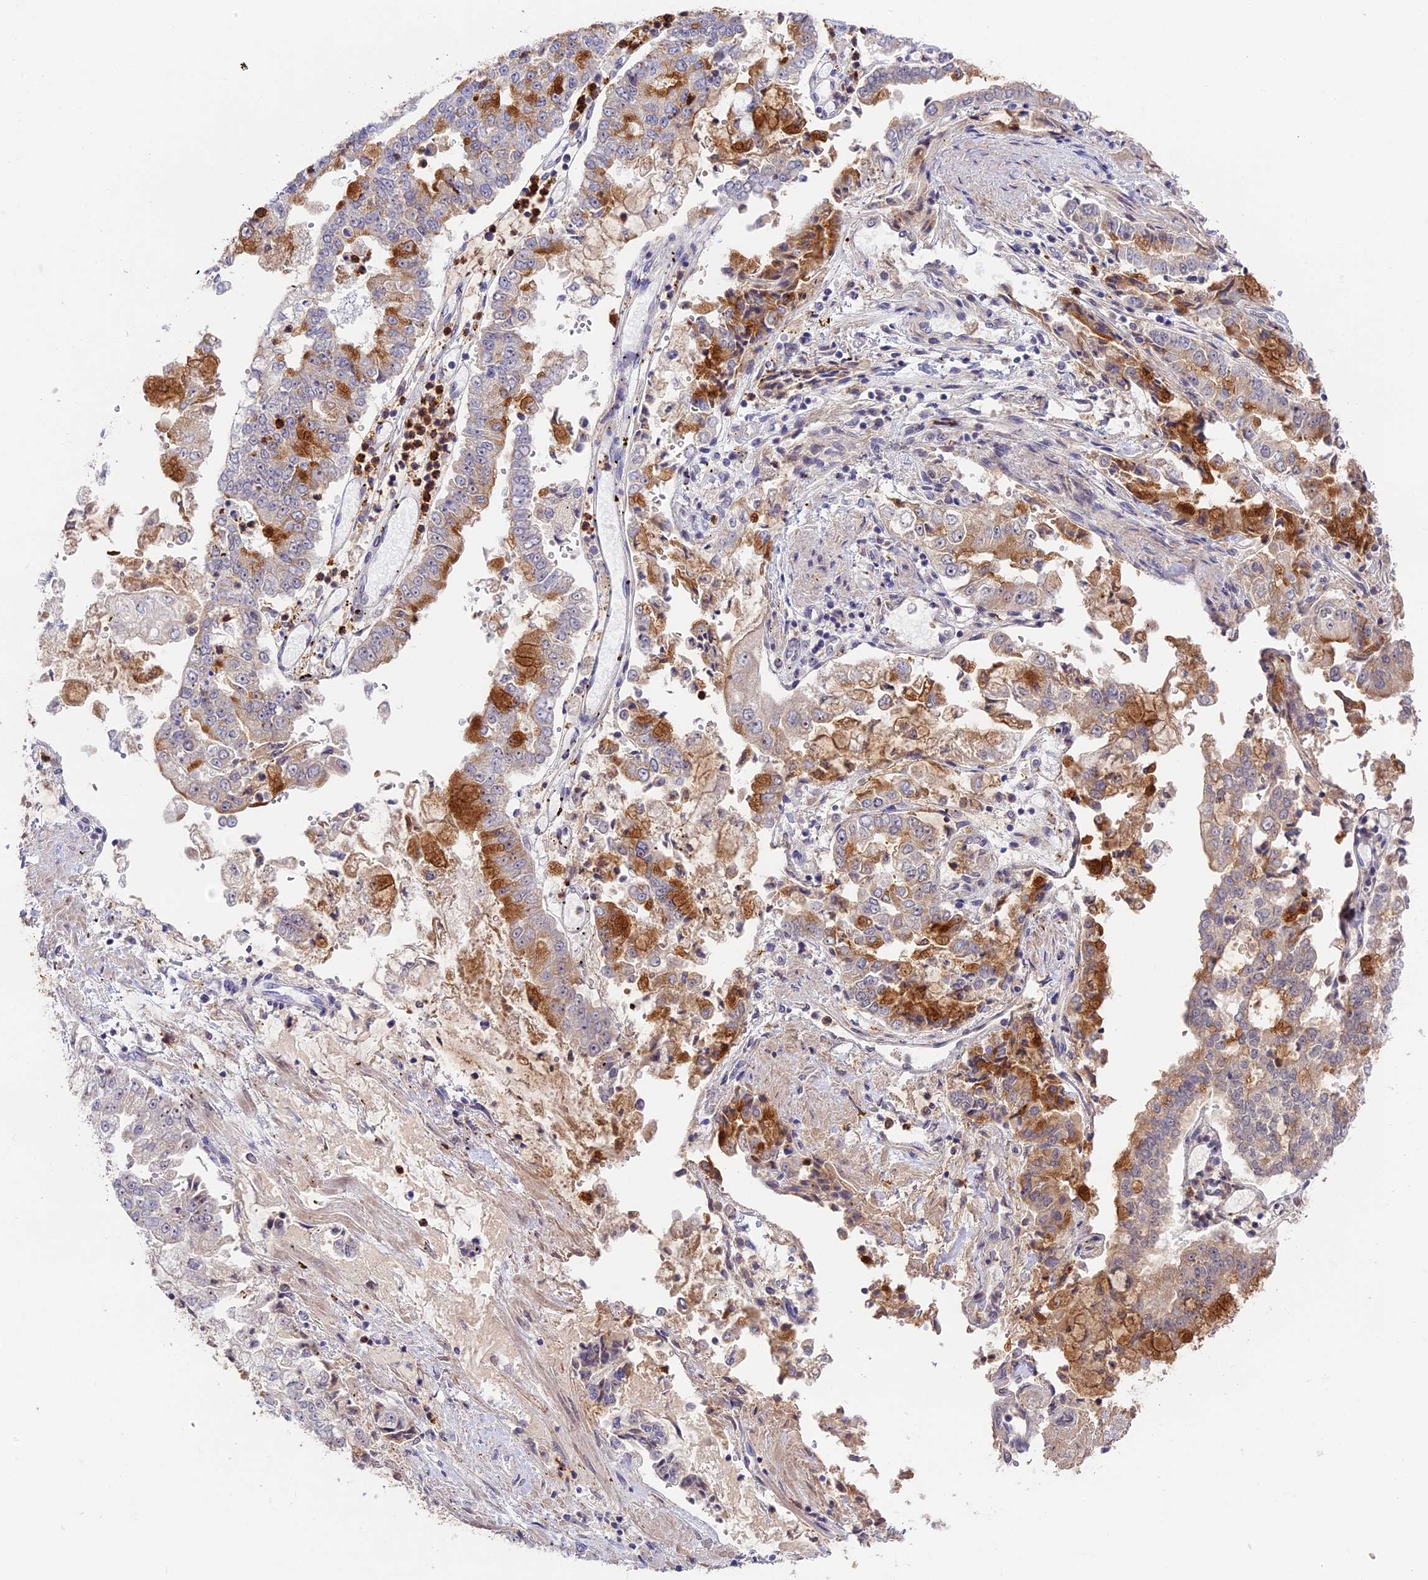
{"staining": {"intensity": "moderate", "quantity": "25%-75%", "location": "cytoplasmic/membranous"}, "tissue": "stomach cancer", "cell_type": "Tumor cells", "image_type": "cancer", "snomed": [{"axis": "morphology", "description": "Adenocarcinoma, NOS"}, {"axis": "topography", "description": "Stomach"}], "caption": "High-power microscopy captured an IHC image of stomach adenocarcinoma, revealing moderate cytoplasmic/membranous positivity in about 25%-75% of tumor cells.", "gene": "ADGRD1", "patient": {"sex": "male", "age": 76}}